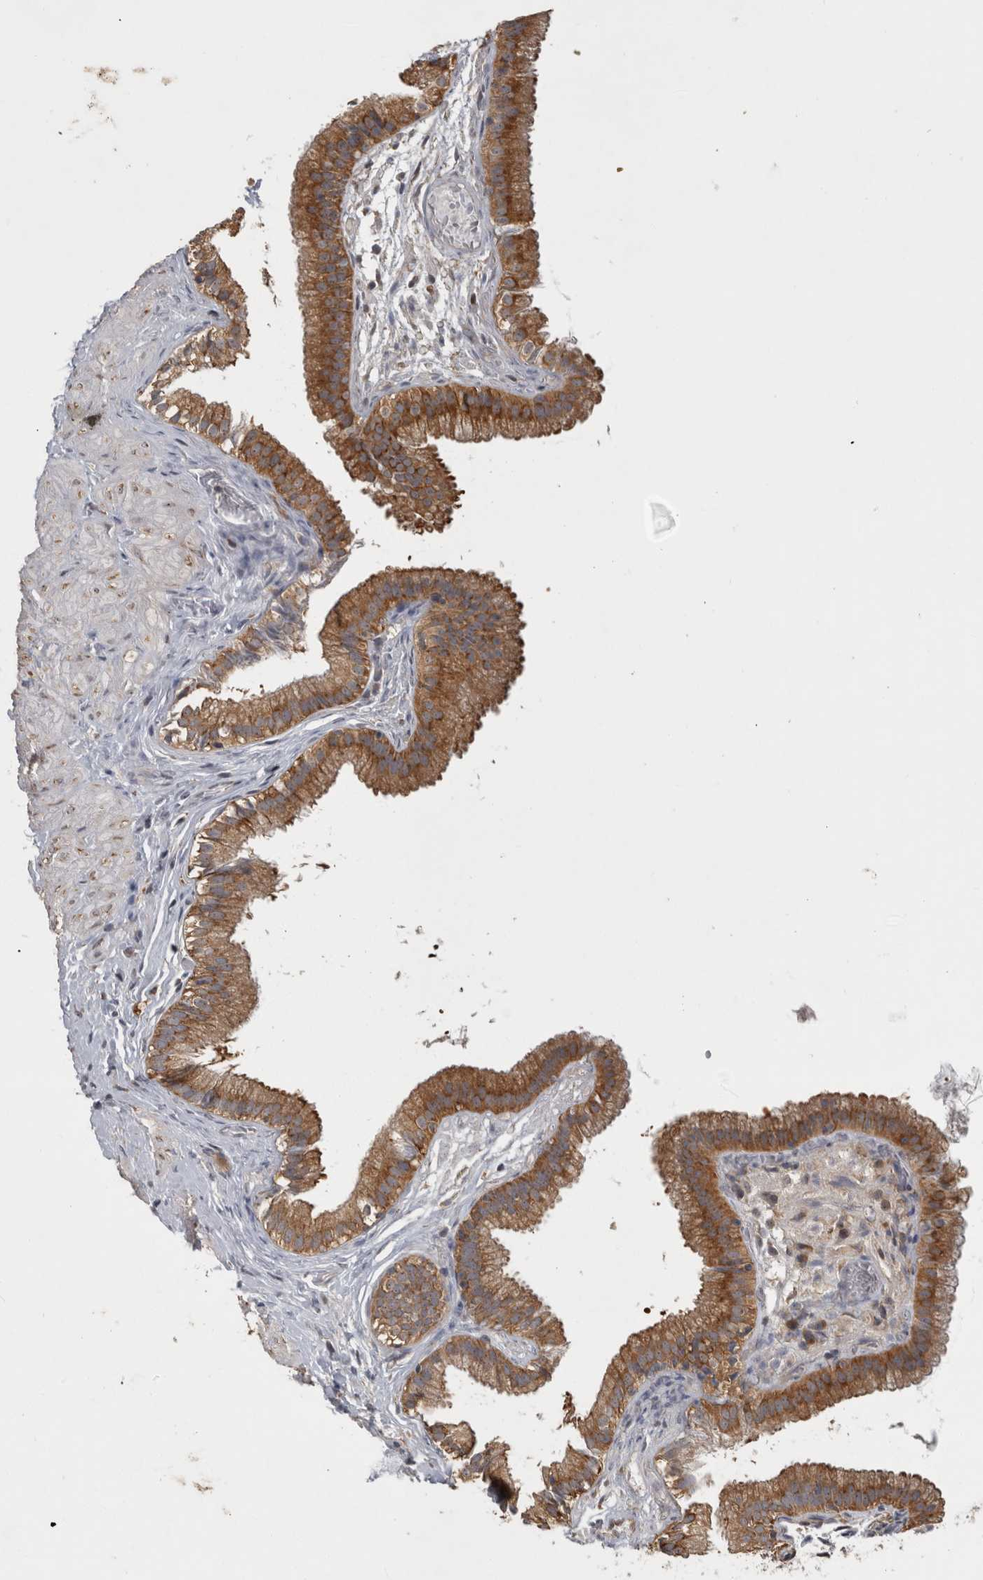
{"staining": {"intensity": "moderate", "quantity": ">75%", "location": "cytoplasmic/membranous"}, "tissue": "gallbladder", "cell_type": "Glandular cells", "image_type": "normal", "snomed": [{"axis": "morphology", "description": "Normal tissue, NOS"}, {"axis": "topography", "description": "Gallbladder"}], "caption": "Brown immunohistochemical staining in unremarkable gallbladder shows moderate cytoplasmic/membranous expression in approximately >75% of glandular cells. (IHC, brightfield microscopy, high magnification).", "gene": "ATXN2", "patient": {"sex": "female", "age": 26}}